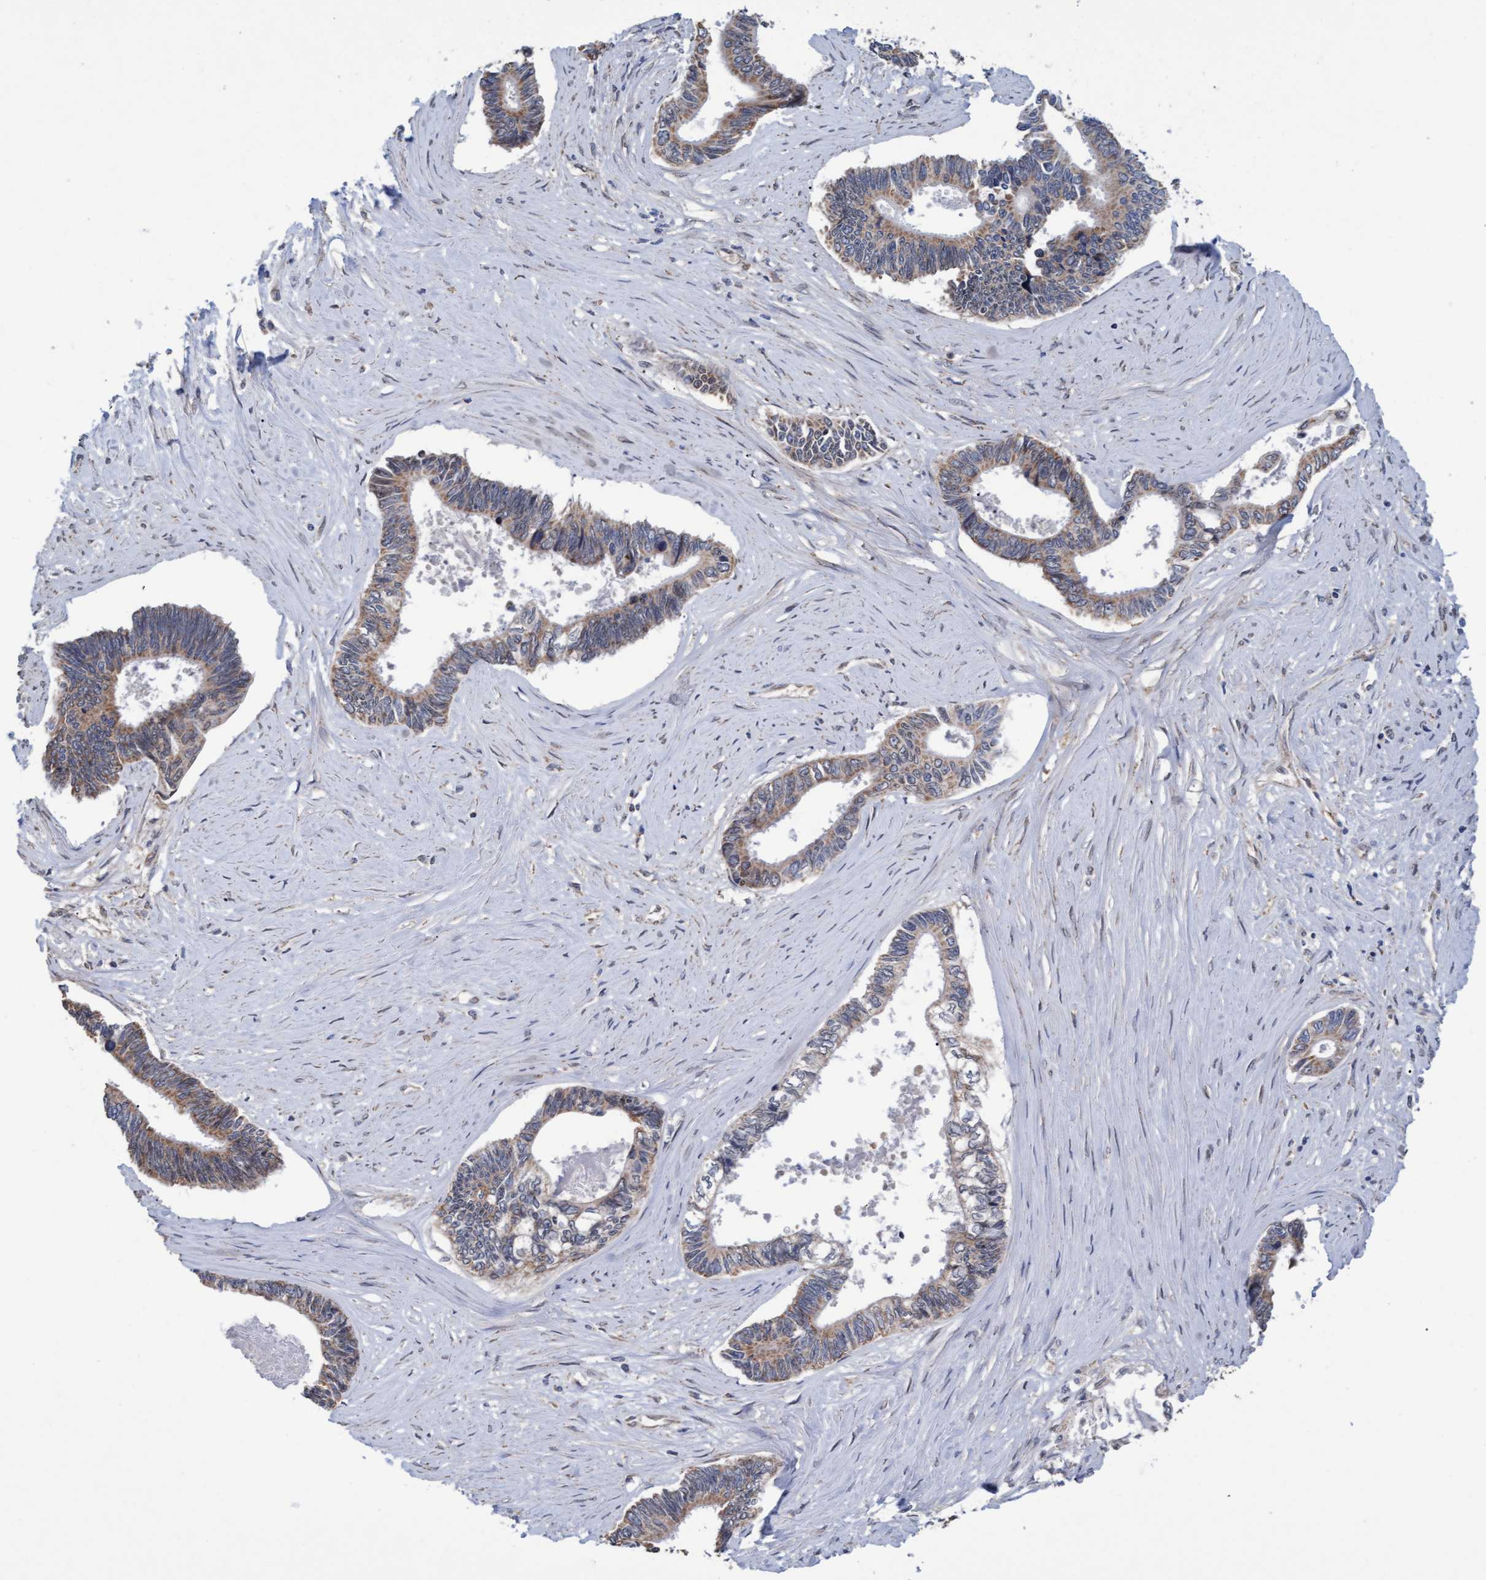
{"staining": {"intensity": "moderate", "quantity": ">75%", "location": "cytoplasmic/membranous"}, "tissue": "pancreatic cancer", "cell_type": "Tumor cells", "image_type": "cancer", "snomed": [{"axis": "morphology", "description": "Adenocarcinoma, NOS"}, {"axis": "topography", "description": "Pancreas"}], "caption": "Pancreatic cancer was stained to show a protein in brown. There is medium levels of moderate cytoplasmic/membranous positivity in approximately >75% of tumor cells. Ihc stains the protein in brown and the nuclei are stained blue.", "gene": "MGLL", "patient": {"sex": "female", "age": 70}}